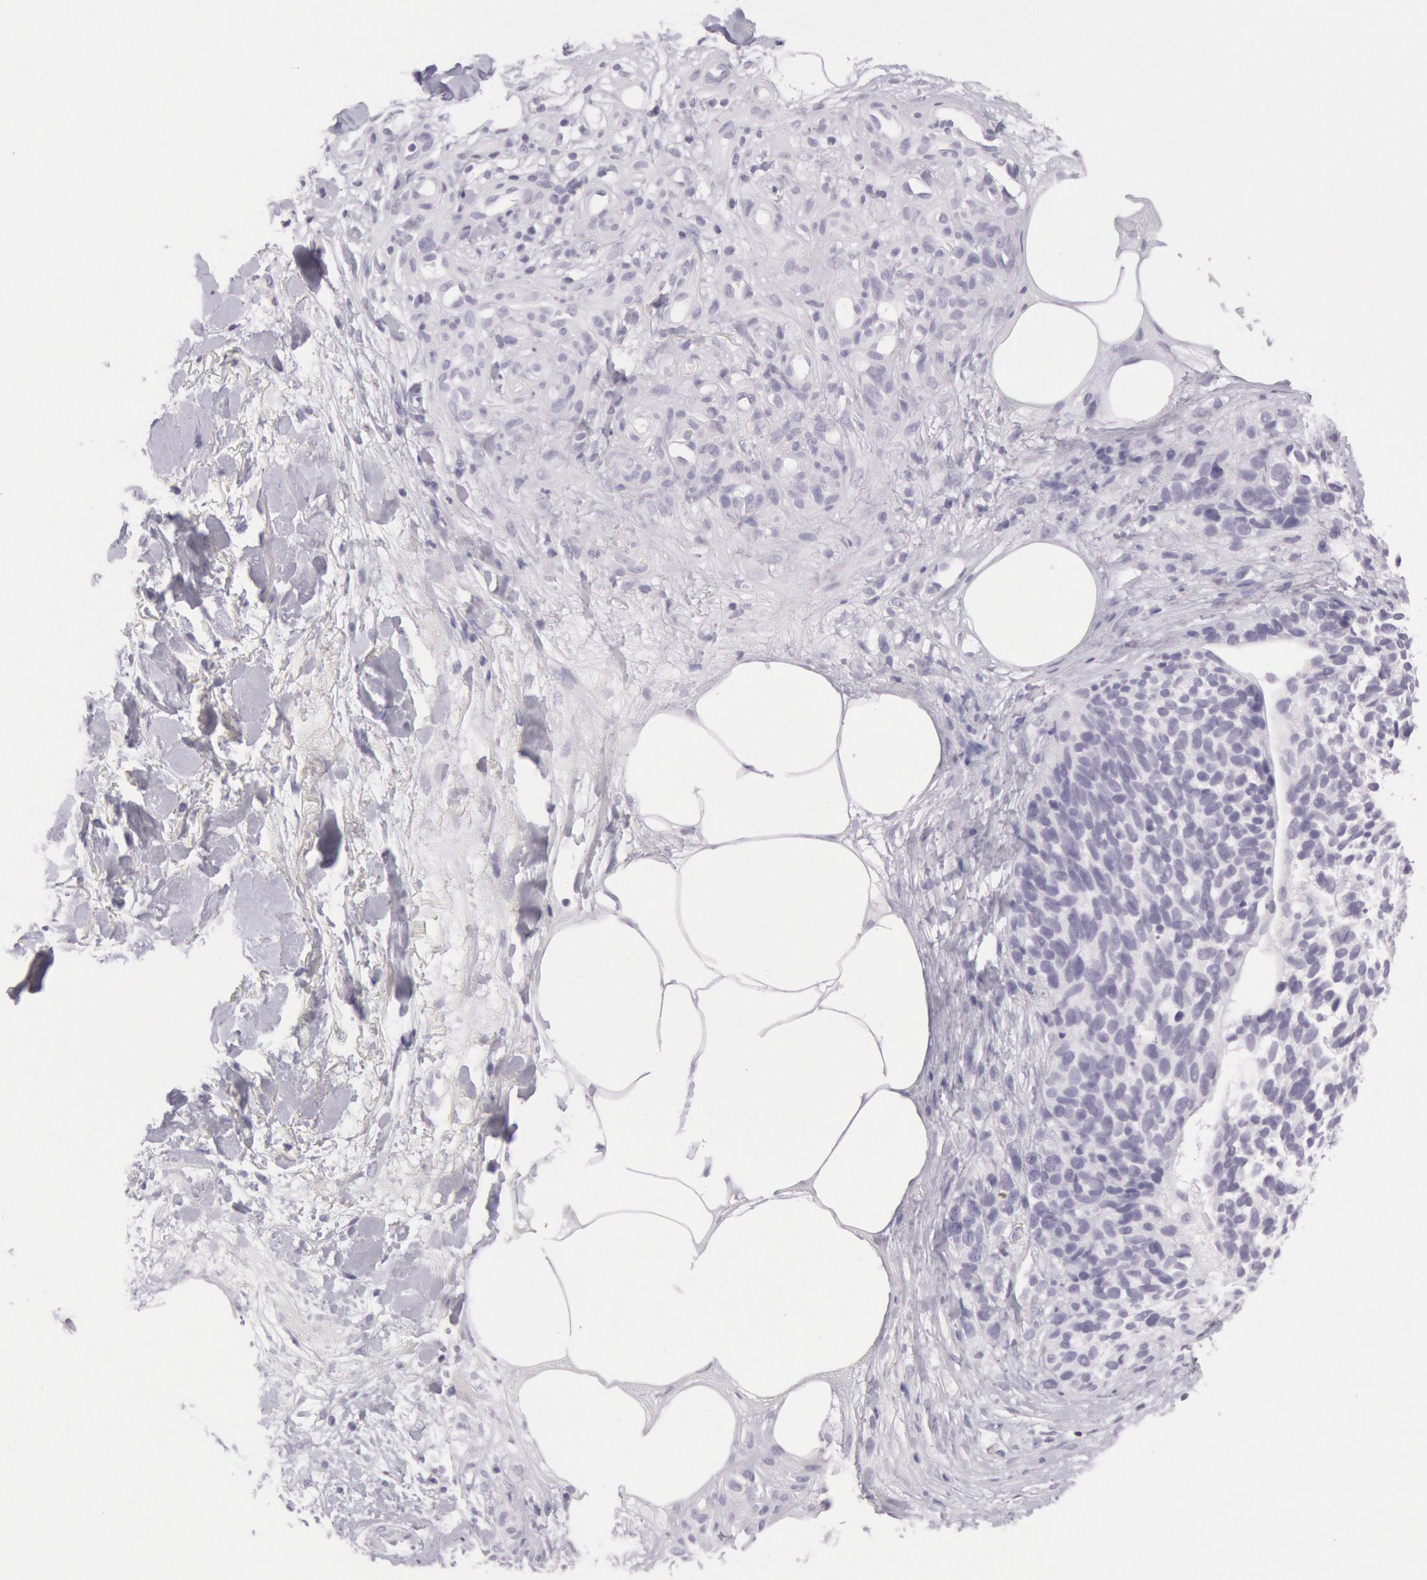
{"staining": {"intensity": "negative", "quantity": "none", "location": "none"}, "tissue": "melanoma", "cell_type": "Tumor cells", "image_type": "cancer", "snomed": [{"axis": "morphology", "description": "Malignant melanoma, NOS"}, {"axis": "topography", "description": "Skin"}], "caption": "There is no significant positivity in tumor cells of melanoma.", "gene": "CKB", "patient": {"sex": "female", "age": 85}}